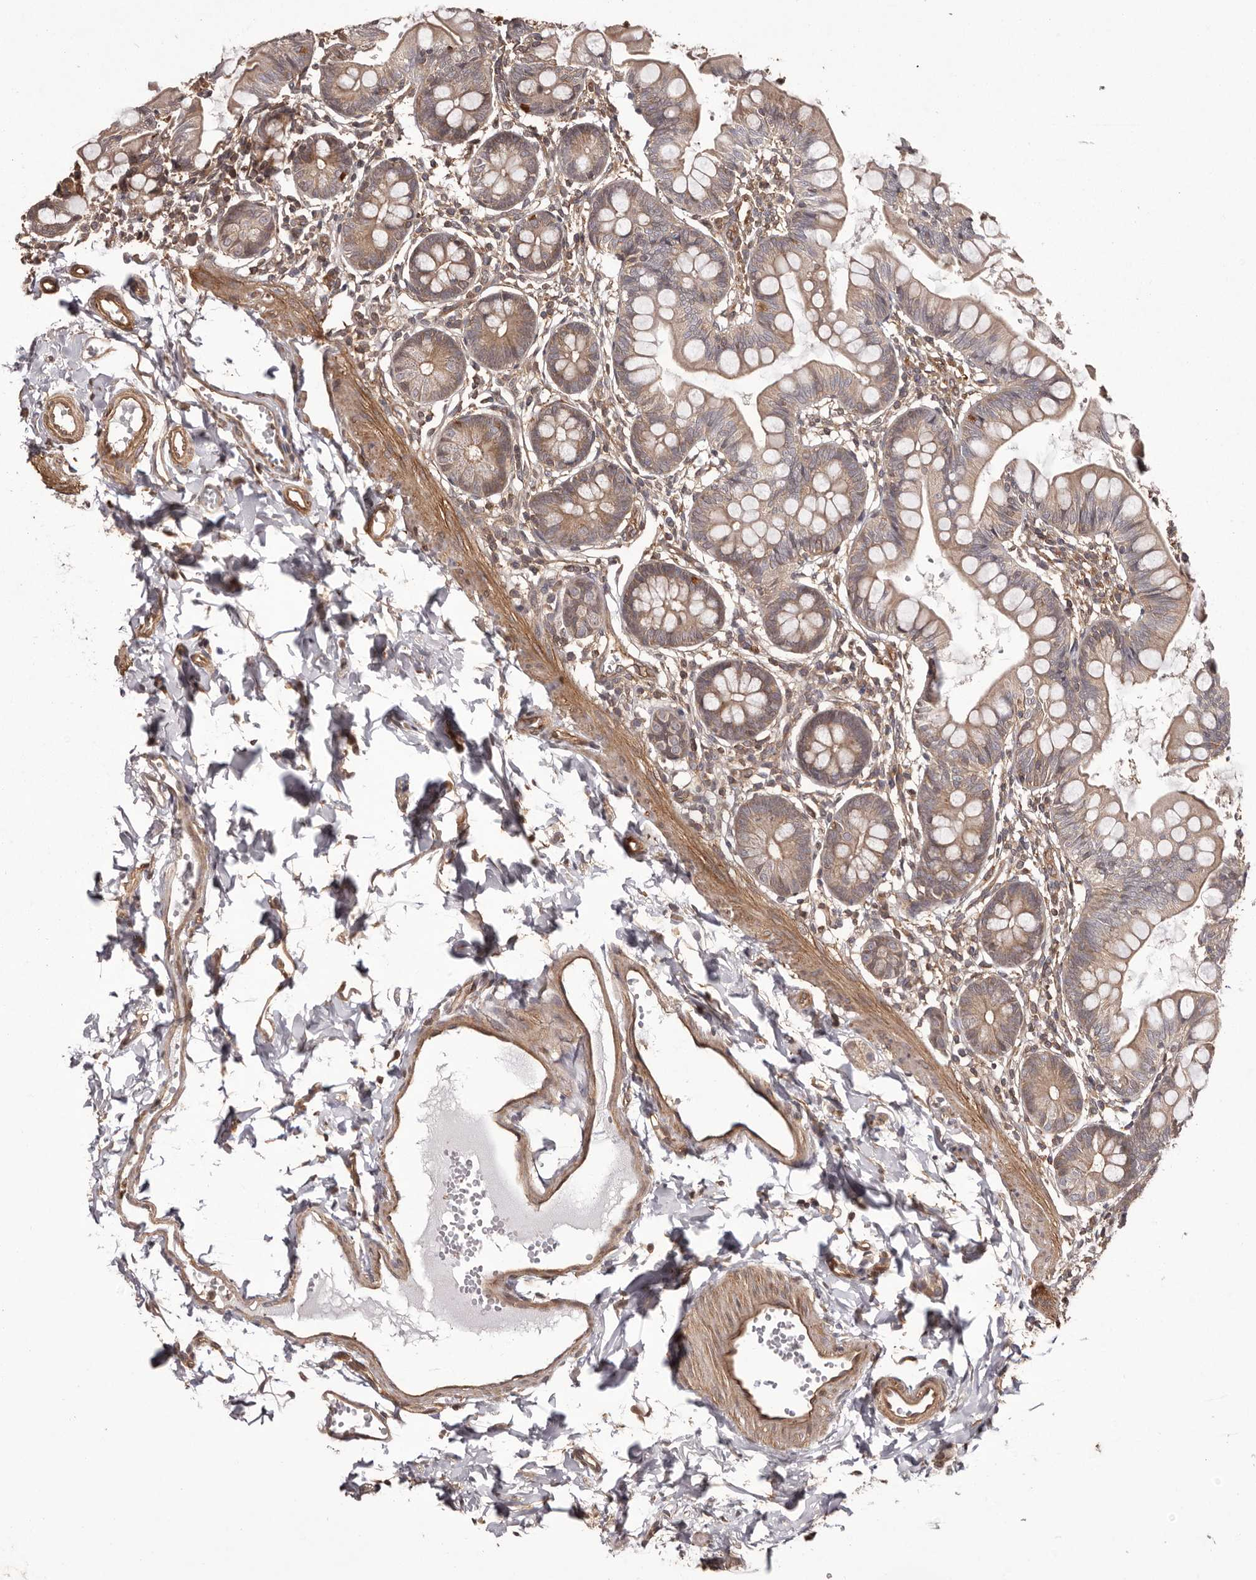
{"staining": {"intensity": "weak", "quantity": ">75%", "location": "cytoplasmic/membranous"}, "tissue": "small intestine", "cell_type": "Glandular cells", "image_type": "normal", "snomed": [{"axis": "morphology", "description": "Normal tissue, NOS"}, {"axis": "topography", "description": "Small intestine"}], "caption": "About >75% of glandular cells in normal human small intestine reveal weak cytoplasmic/membranous protein positivity as visualized by brown immunohistochemical staining.", "gene": "NFKBIA", "patient": {"sex": "male", "age": 7}}